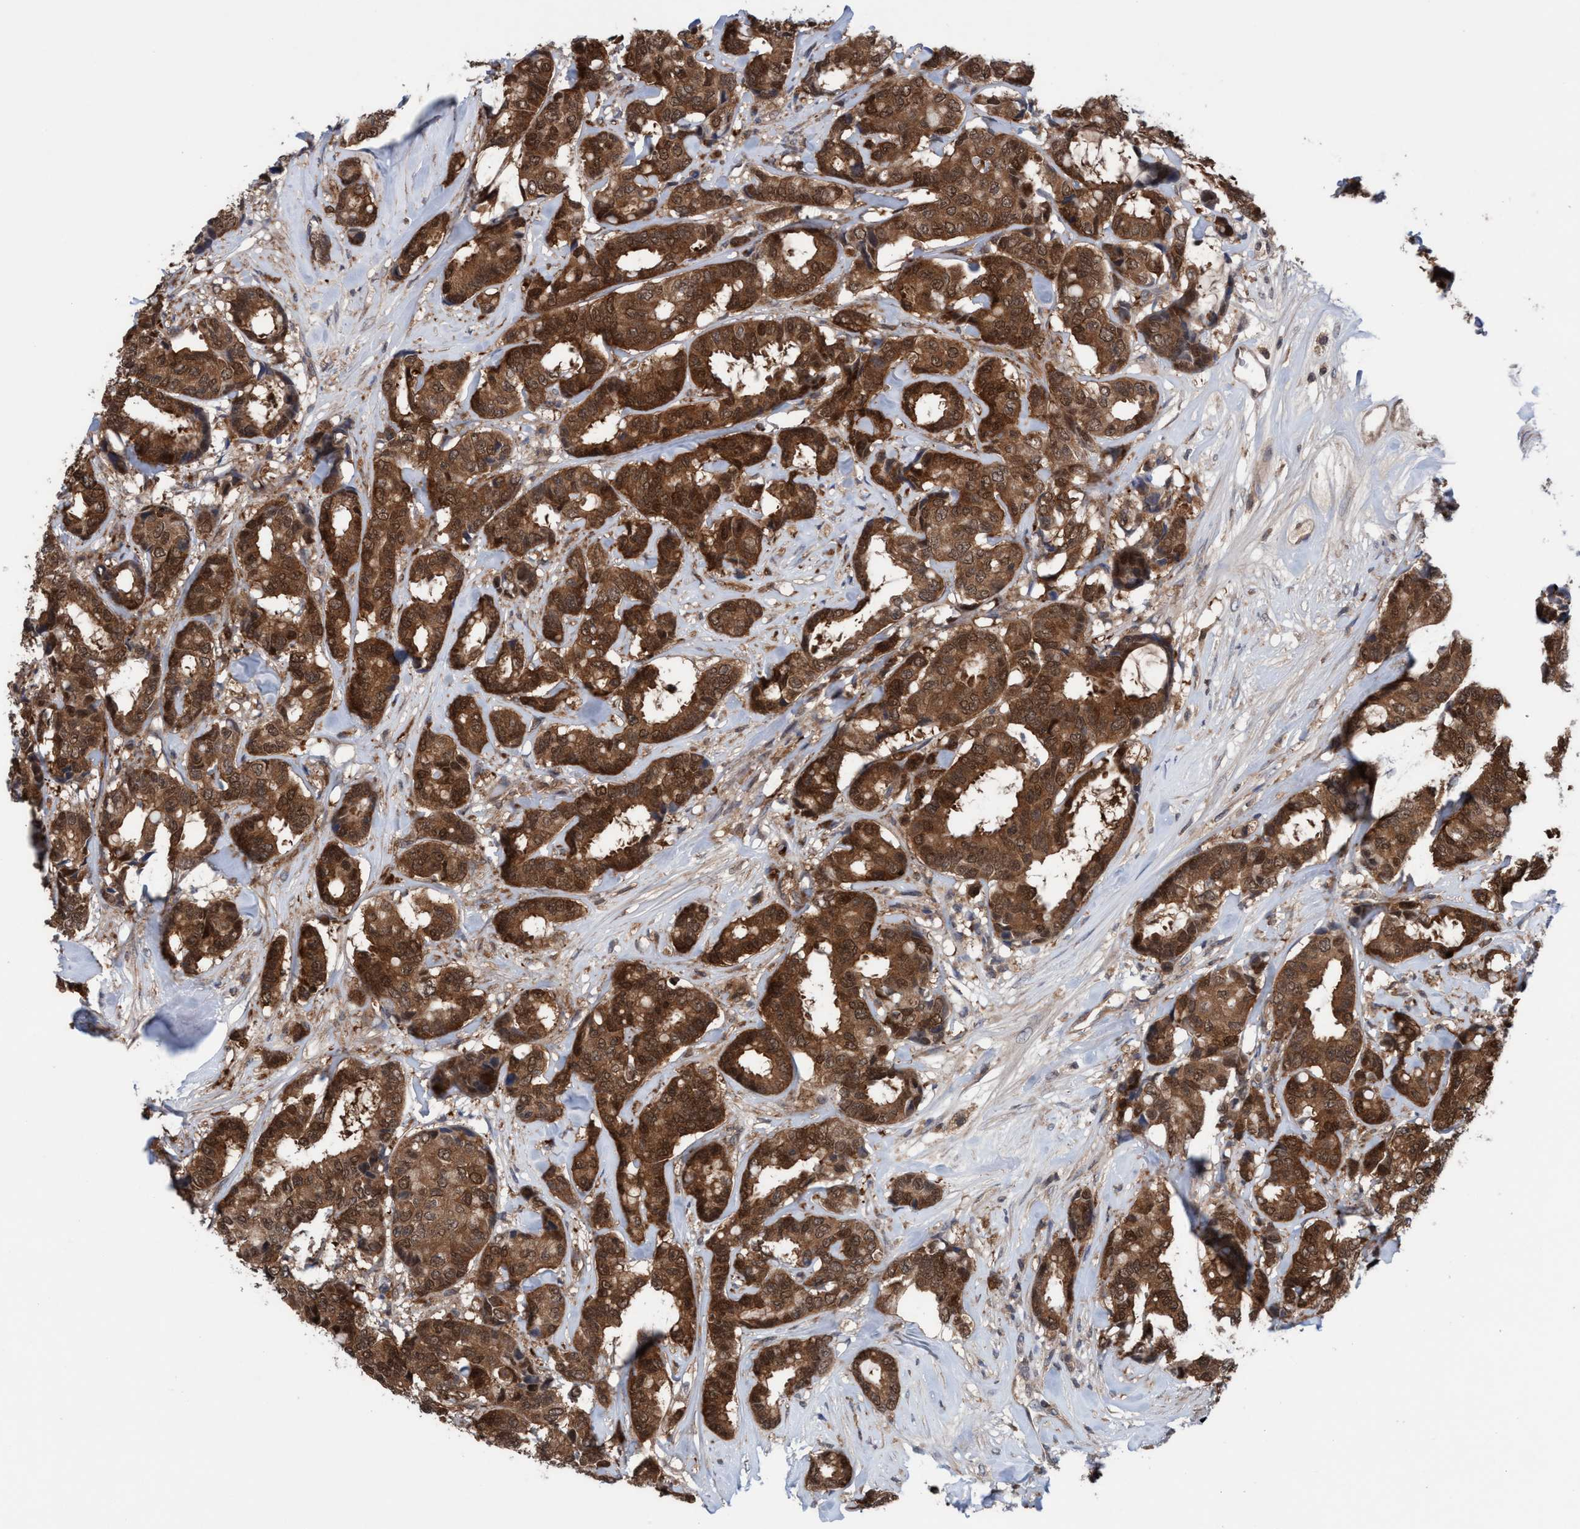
{"staining": {"intensity": "strong", "quantity": ">75%", "location": "cytoplasmic/membranous,nuclear"}, "tissue": "breast cancer", "cell_type": "Tumor cells", "image_type": "cancer", "snomed": [{"axis": "morphology", "description": "Duct carcinoma"}, {"axis": "topography", "description": "Breast"}], "caption": "Protein expression analysis of breast cancer reveals strong cytoplasmic/membranous and nuclear expression in approximately >75% of tumor cells.", "gene": "GLOD4", "patient": {"sex": "female", "age": 87}}